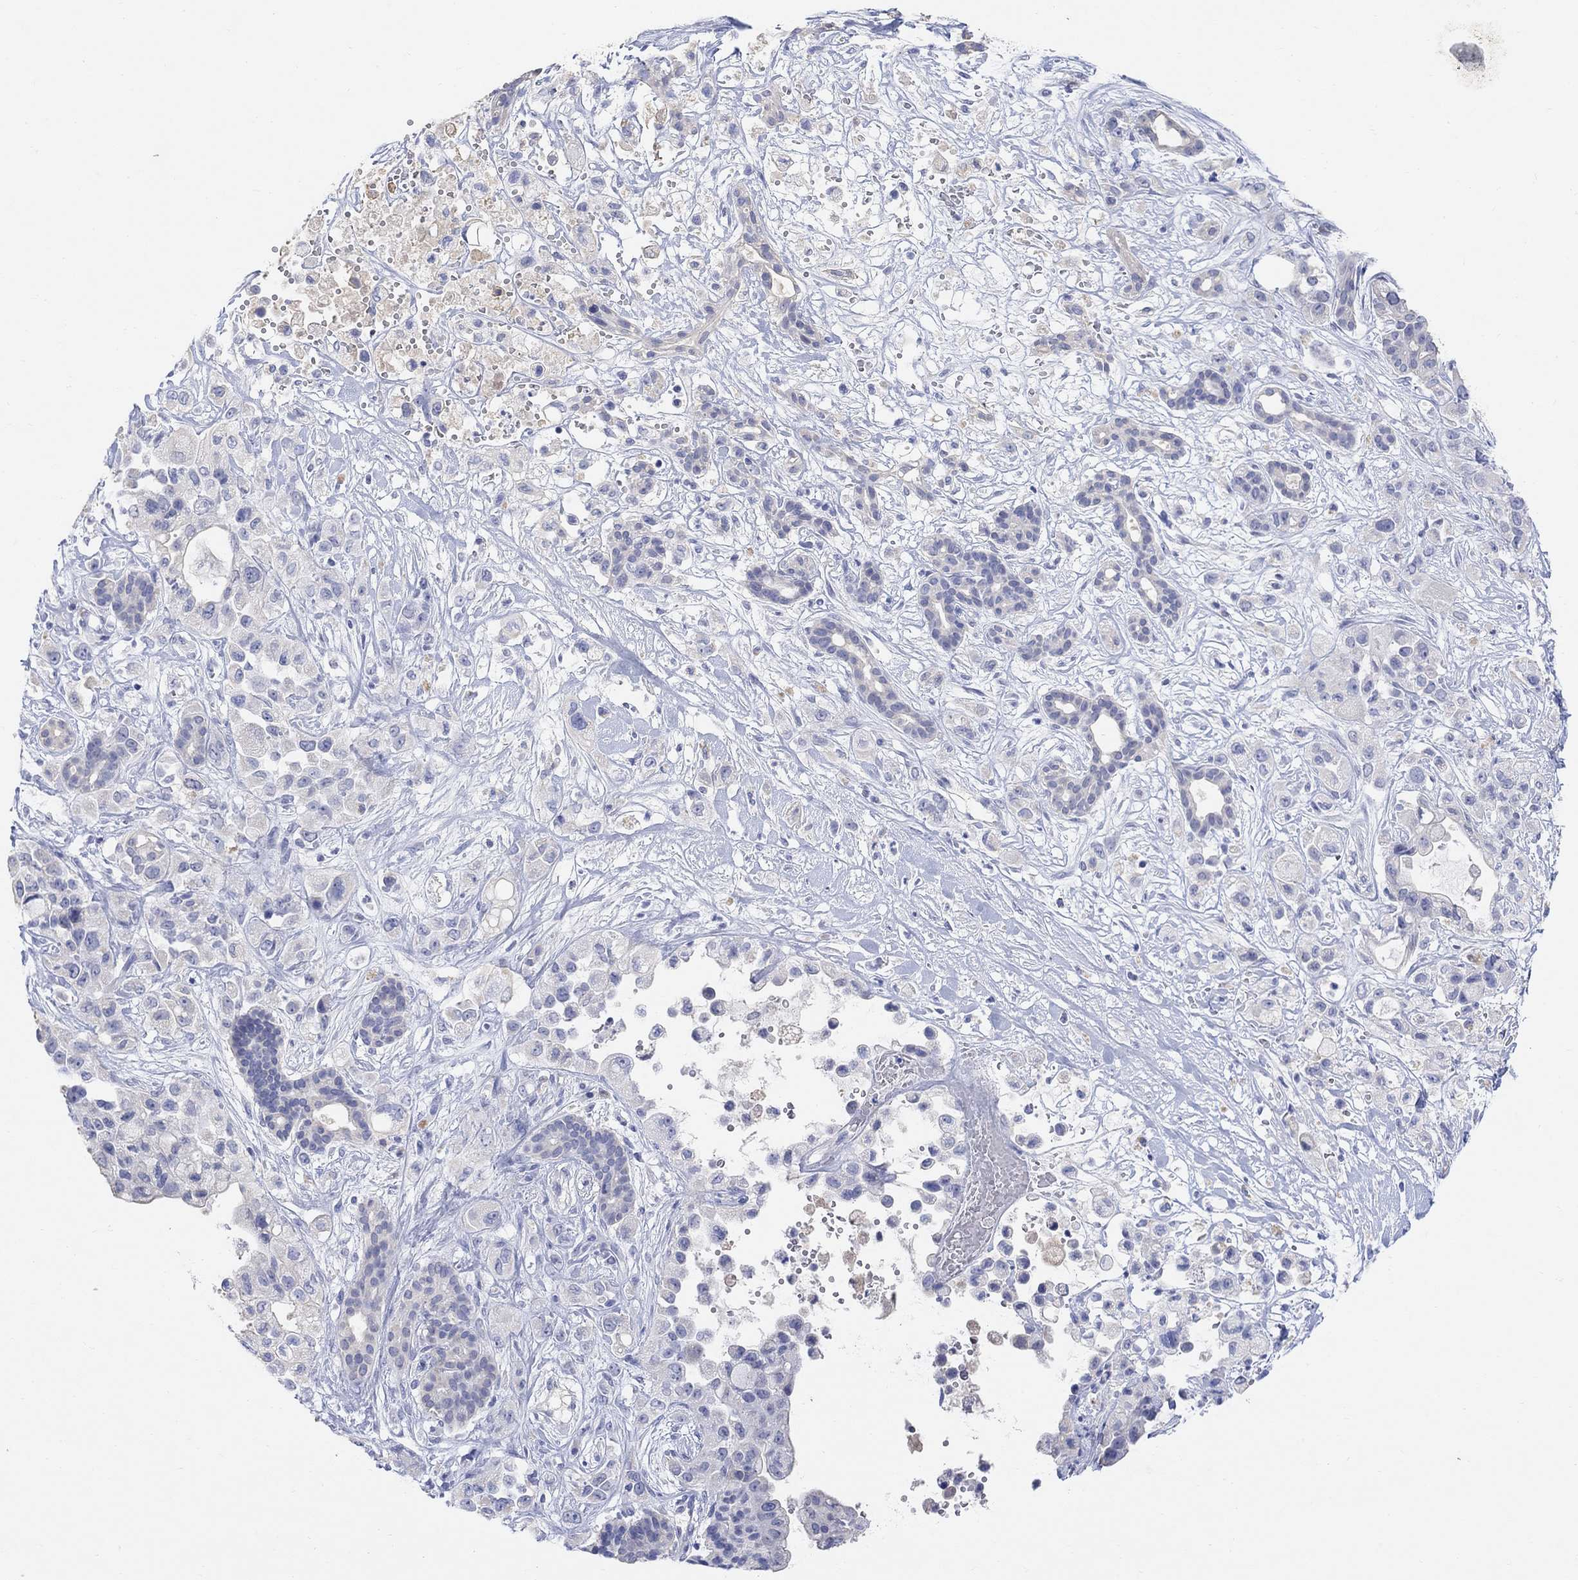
{"staining": {"intensity": "negative", "quantity": "none", "location": "none"}, "tissue": "pancreatic cancer", "cell_type": "Tumor cells", "image_type": "cancer", "snomed": [{"axis": "morphology", "description": "Adenocarcinoma, NOS"}, {"axis": "topography", "description": "Pancreas"}], "caption": "There is no significant staining in tumor cells of pancreatic cancer.", "gene": "TYR", "patient": {"sex": "male", "age": 44}}